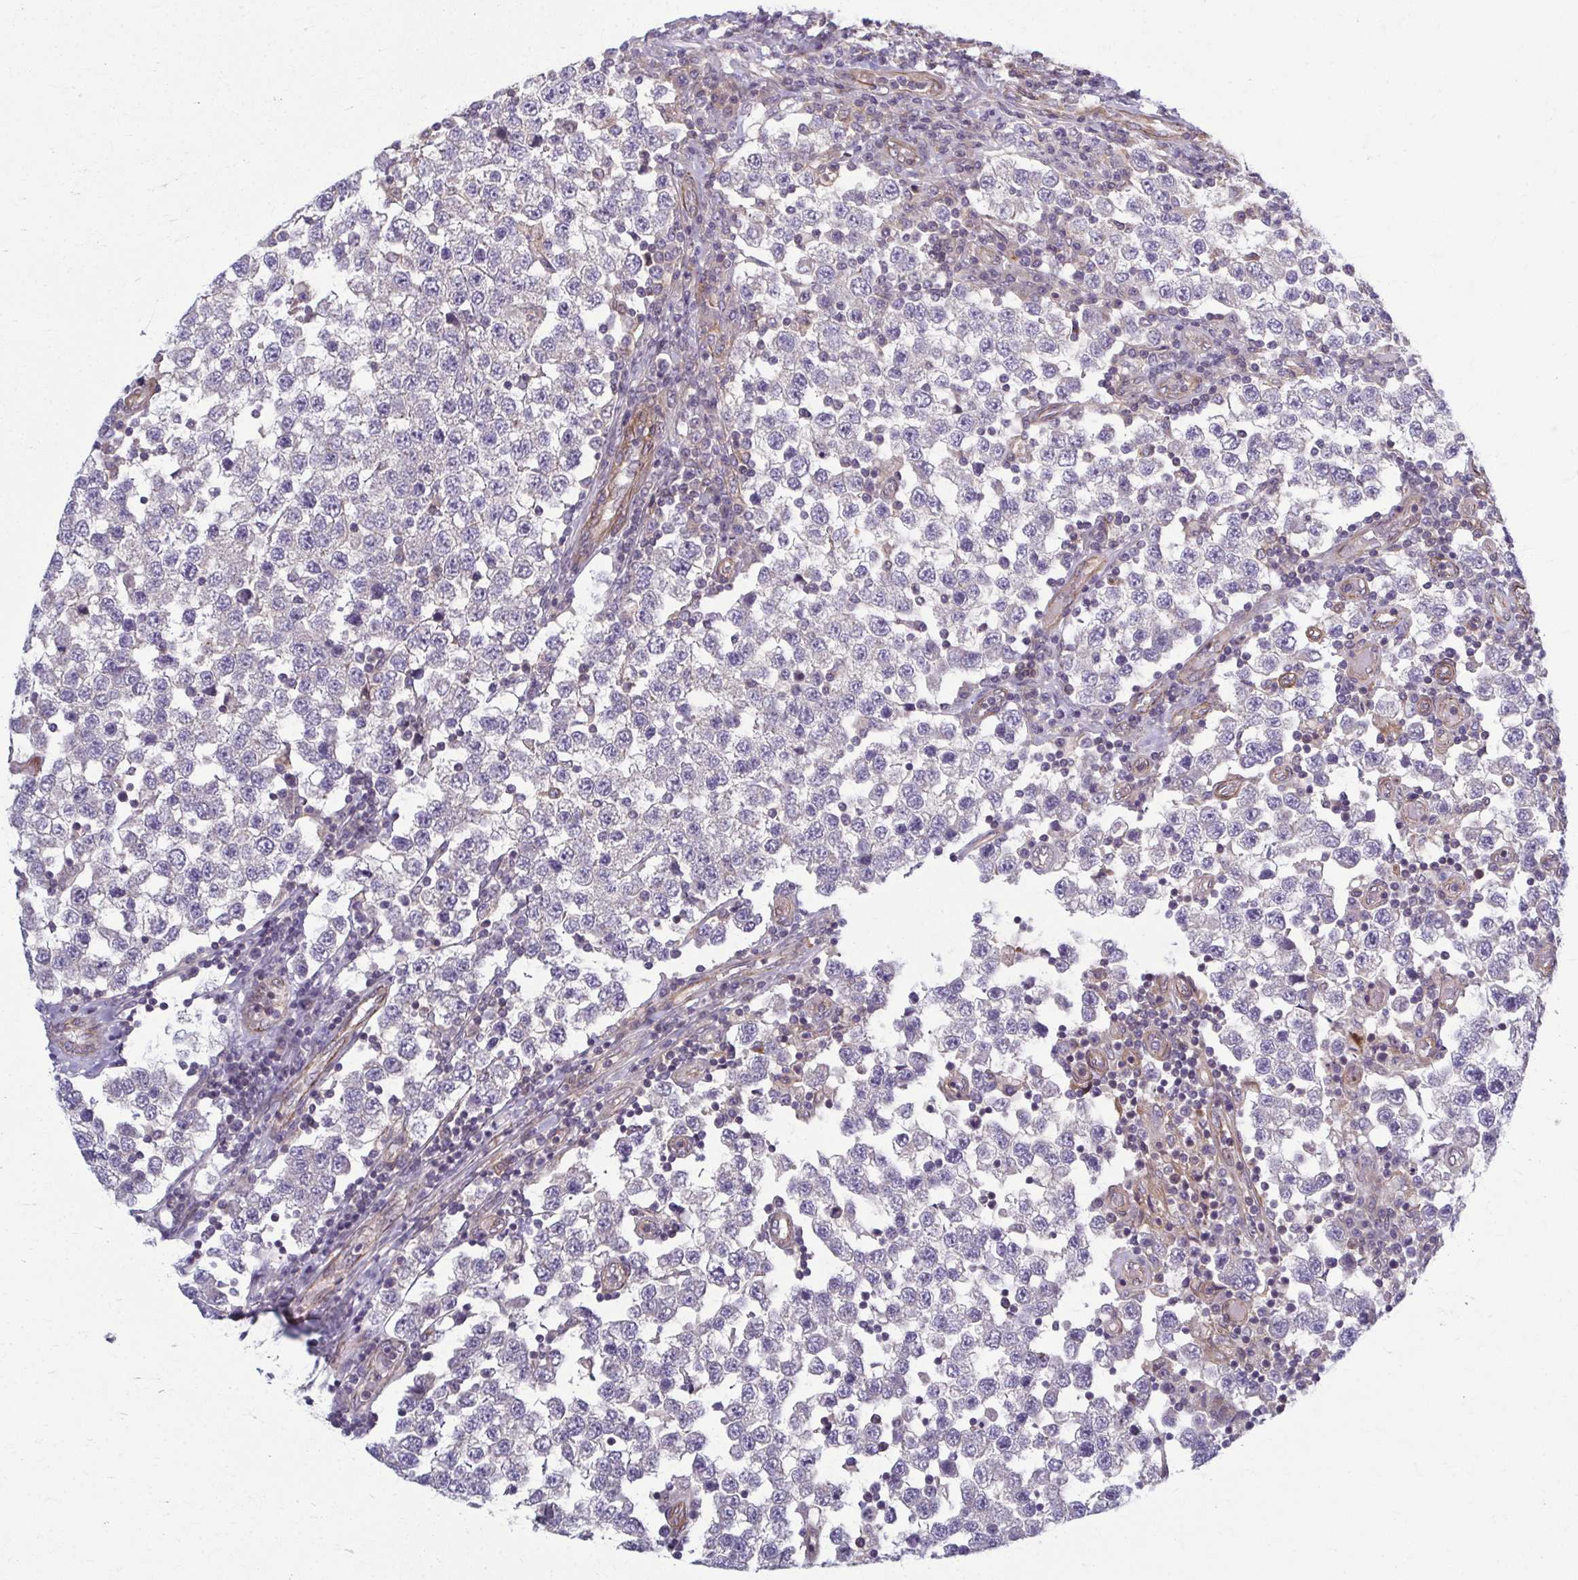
{"staining": {"intensity": "negative", "quantity": "none", "location": "none"}, "tissue": "testis cancer", "cell_type": "Tumor cells", "image_type": "cancer", "snomed": [{"axis": "morphology", "description": "Seminoma, NOS"}, {"axis": "topography", "description": "Testis"}], "caption": "IHC of testis cancer reveals no staining in tumor cells.", "gene": "EID2B", "patient": {"sex": "male", "age": 34}}